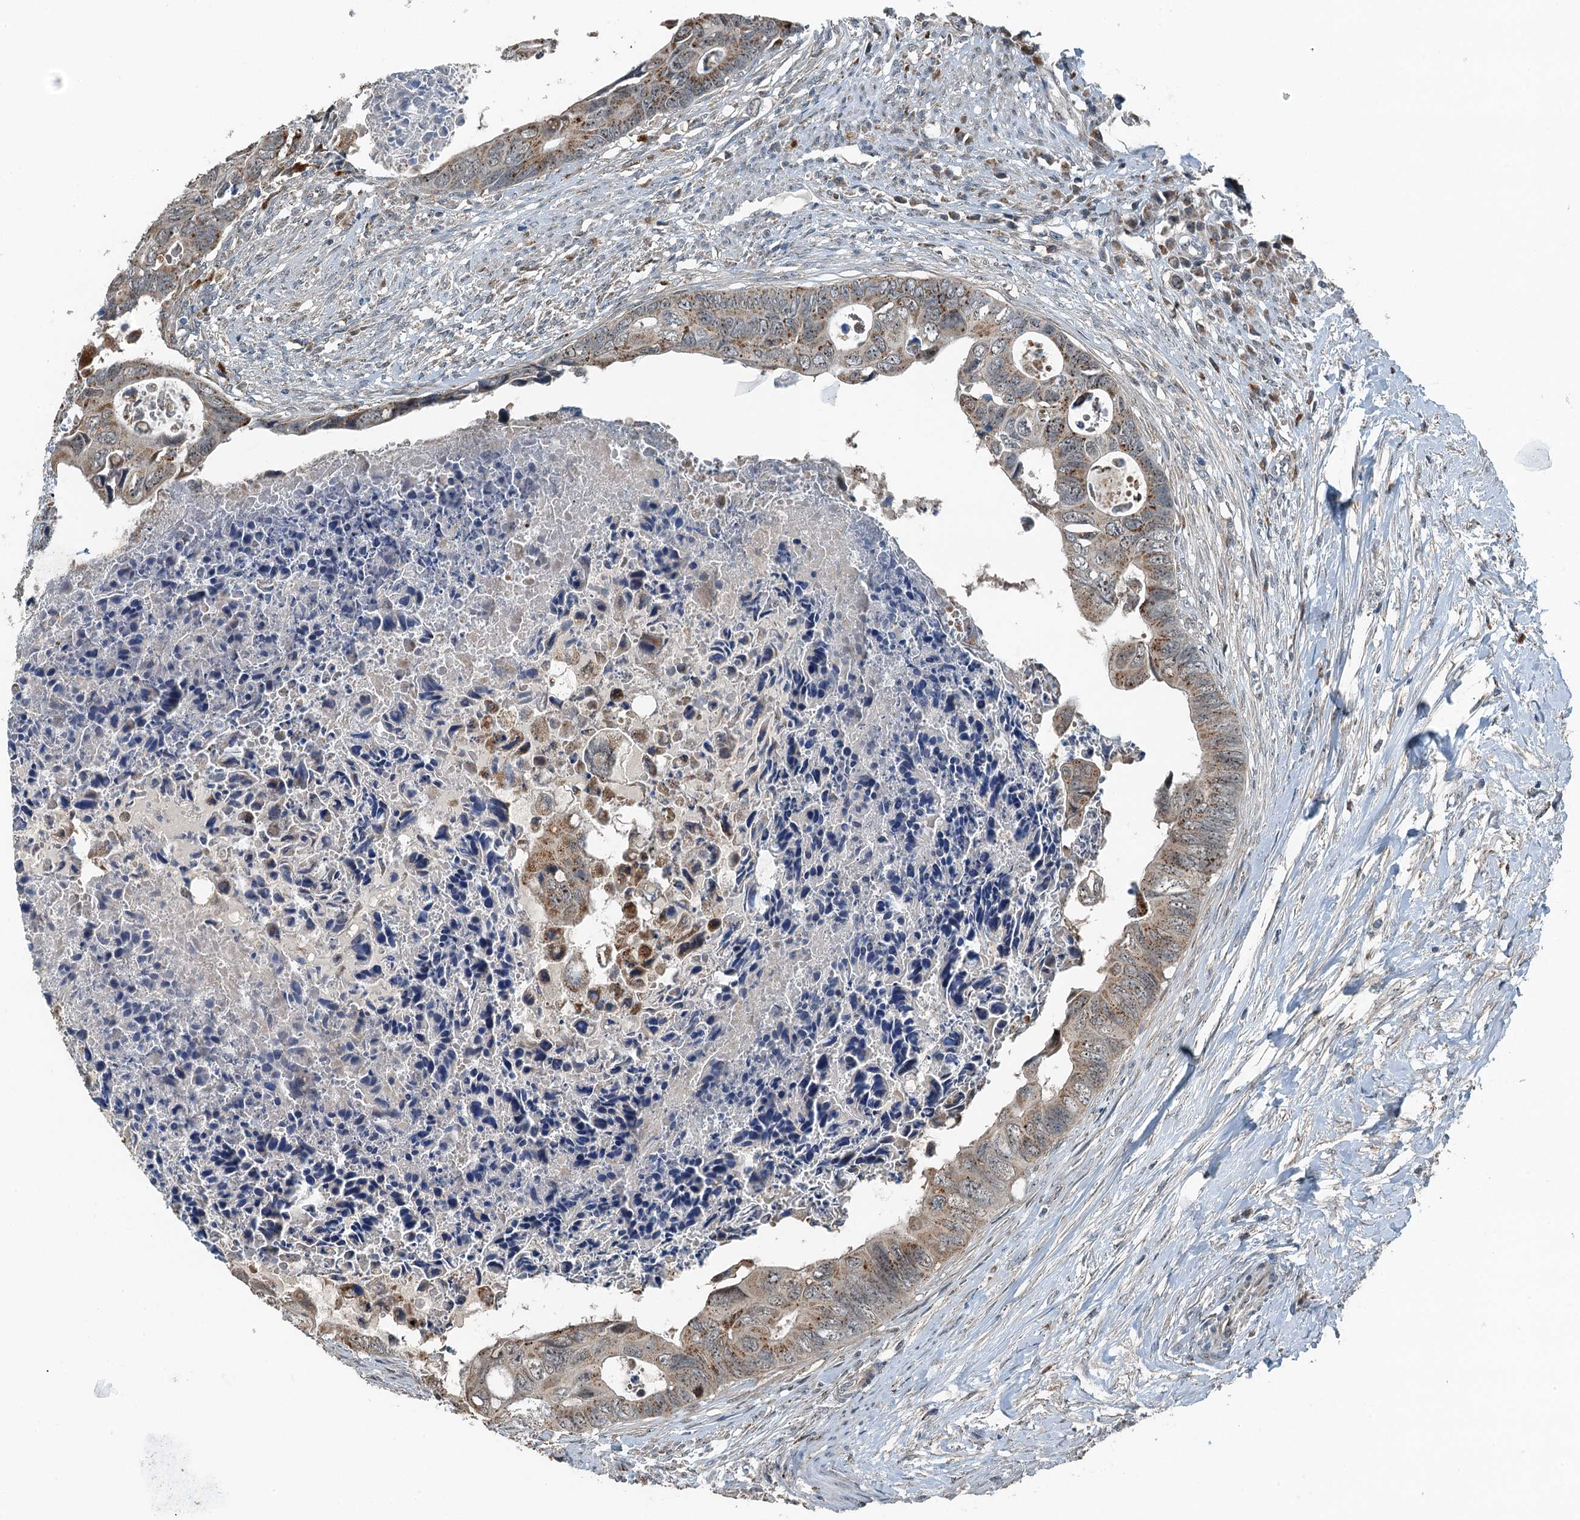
{"staining": {"intensity": "moderate", "quantity": ">75%", "location": "cytoplasmic/membranous"}, "tissue": "colorectal cancer", "cell_type": "Tumor cells", "image_type": "cancer", "snomed": [{"axis": "morphology", "description": "Adenocarcinoma, NOS"}, {"axis": "topography", "description": "Rectum"}], "caption": "About >75% of tumor cells in human adenocarcinoma (colorectal) reveal moderate cytoplasmic/membranous protein expression as visualized by brown immunohistochemical staining.", "gene": "BMERB1", "patient": {"sex": "female", "age": 78}}